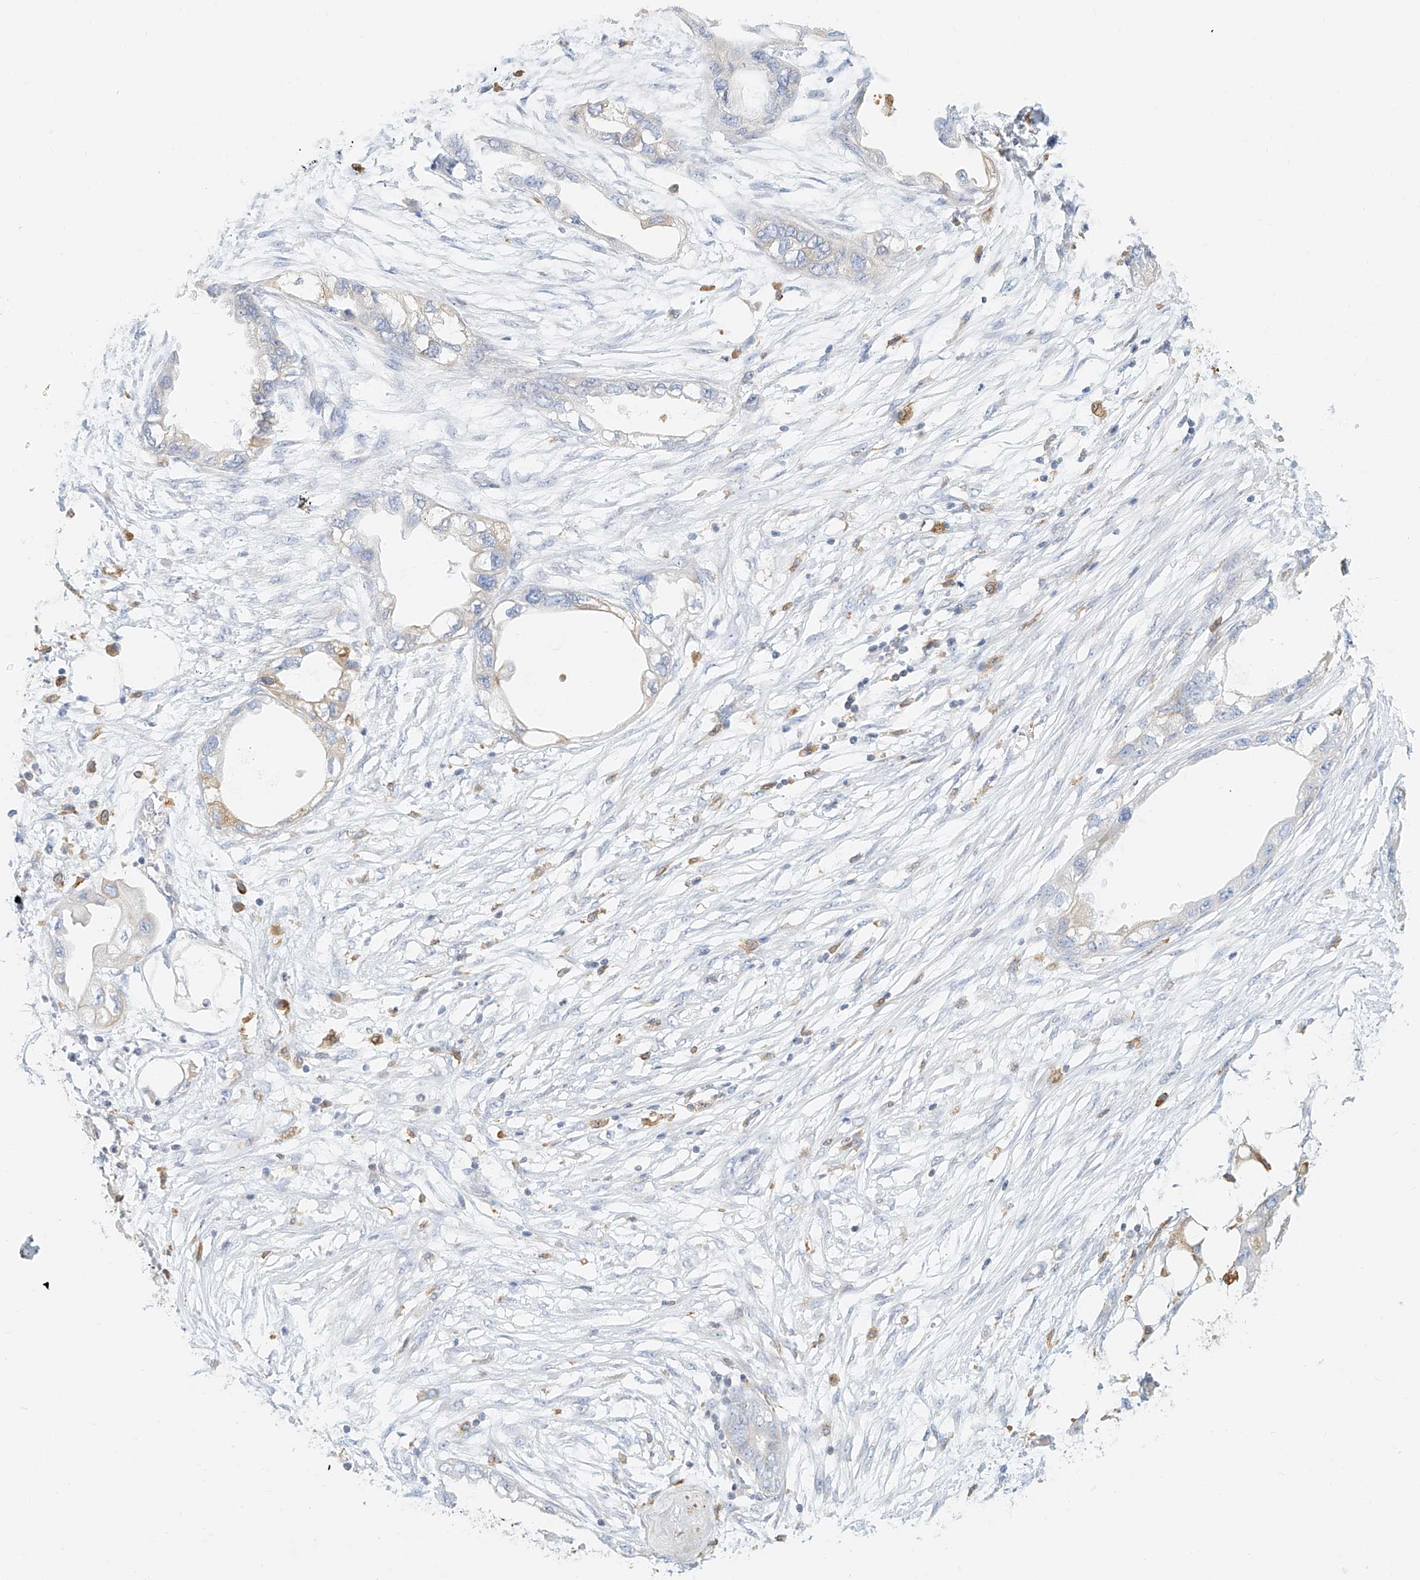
{"staining": {"intensity": "moderate", "quantity": "<25%", "location": "cytoplasmic/membranous"}, "tissue": "endometrial cancer", "cell_type": "Tumor cells", "image_type": "cancer", "snomed": [{"axis": "morphology", "description": "Adenocarcinoma, NOS"}, {"axis": "morphology", "description": "Adenocarcinoma, metastatic, NOS"}, {"axis": "topography", "description": "Adipose tissue"}, {"axis": "topography", "description": "Endometrium"}], "caption": "This photomicrograph reveals immunohistochemistry (IHC) staining of human endometrial adenocarcinoma, with low moderate cytoplasmic/membranous staining in approximately <25% of tumor cells.", "gene": "DHRS7", "patient": {"sex": "female", "age": 67}}